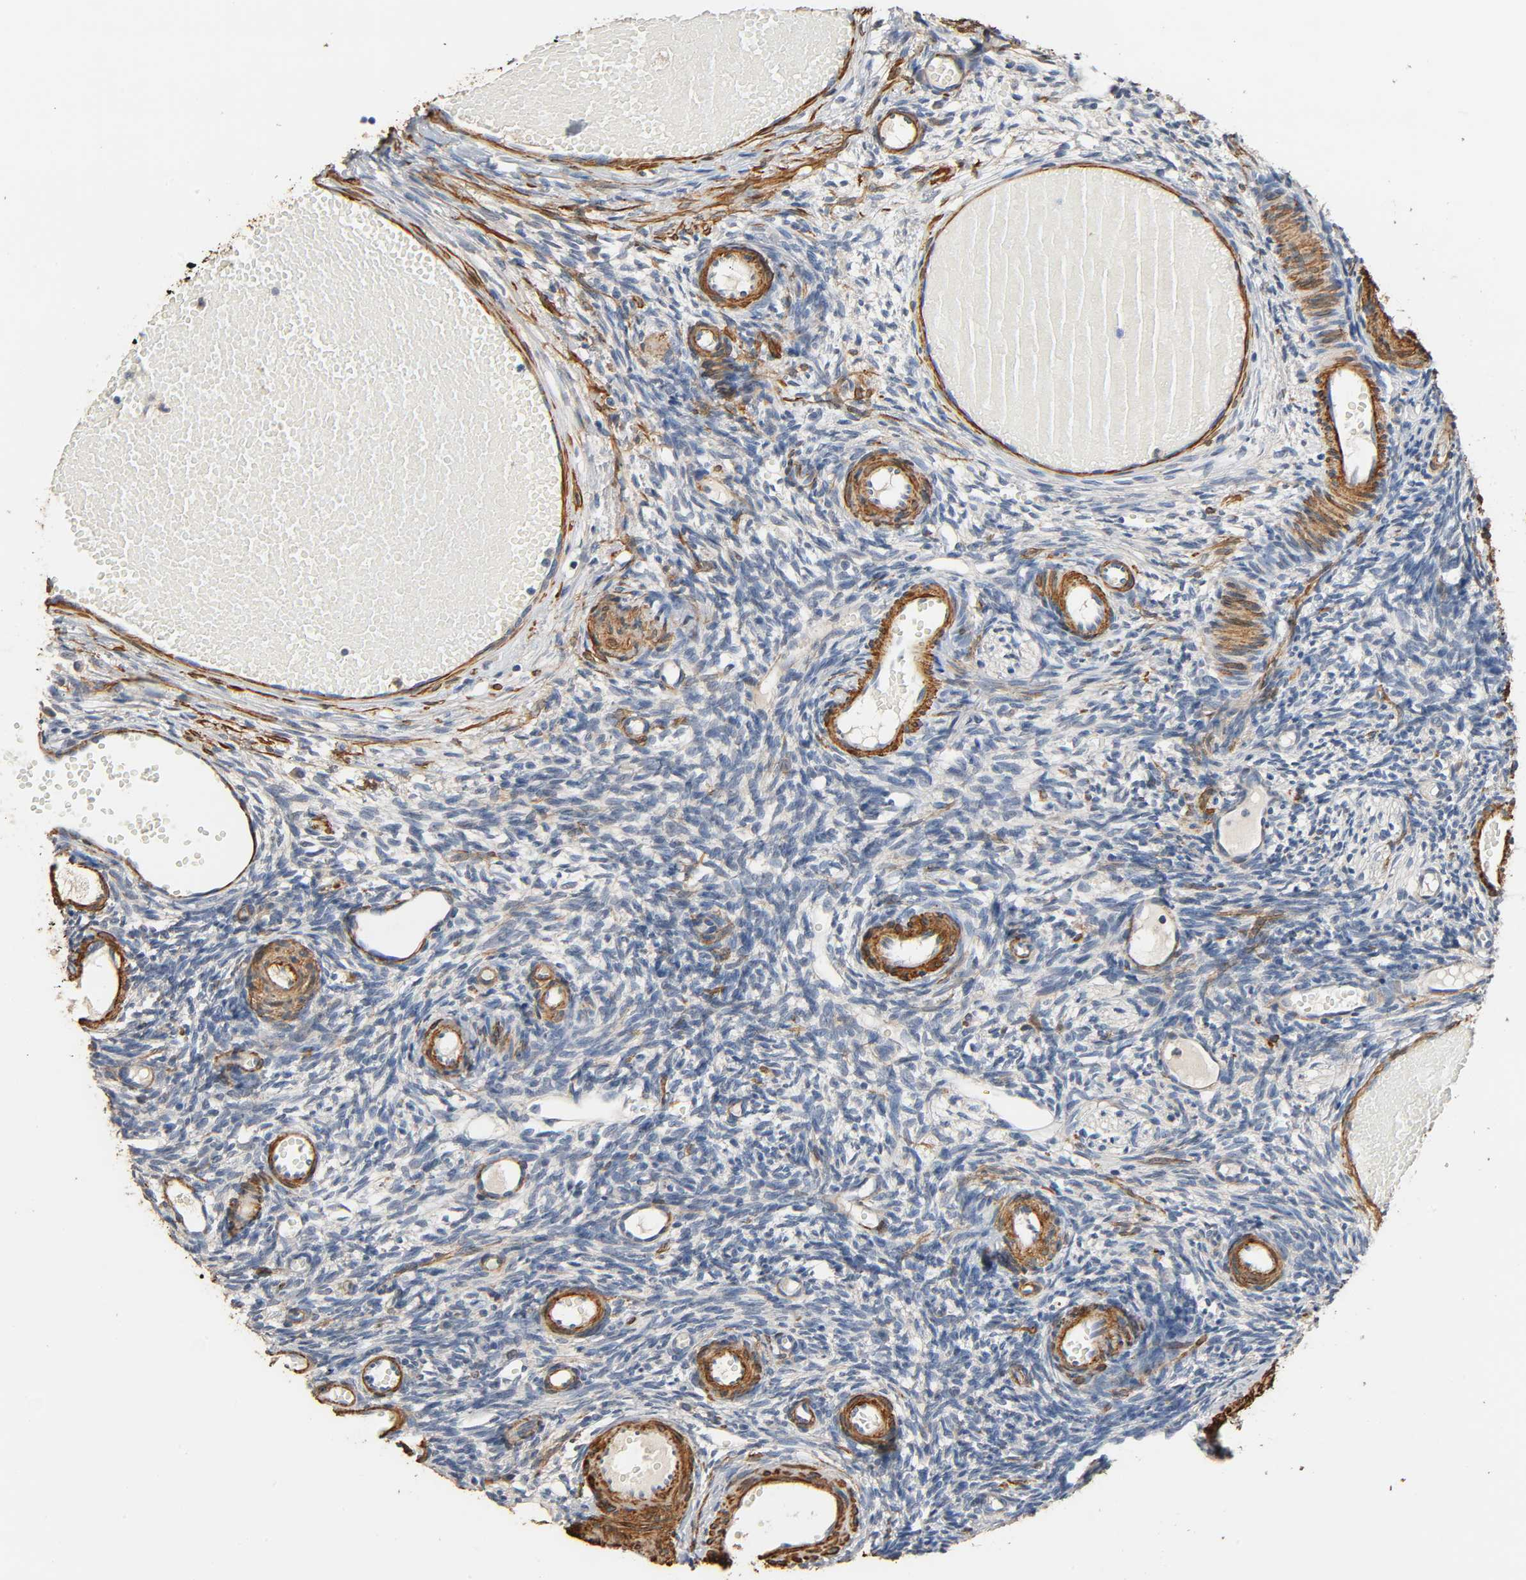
{"staining": {"intensity": "moderate", "quantity": "25%-75%", "location": "cytoplasmic/membranous"}, "tissue": "ovary", "cell_type": "Ovarian stroma cells", "image_type": "normal", "snomed": [{"axis": "morphology", "description": "Normal tissue, NOS"}, {"axis": "topography", "description": "Ovary"}], "caption": "Moderate cytoplasmic/membranous positivity for a protein is identified in about 25%-75% of ovarian stroma cells of unremarkable ovary using immunohistochemistry.", "gene": "GSTA1", "patient": {"sex": "female", "age": 35}}